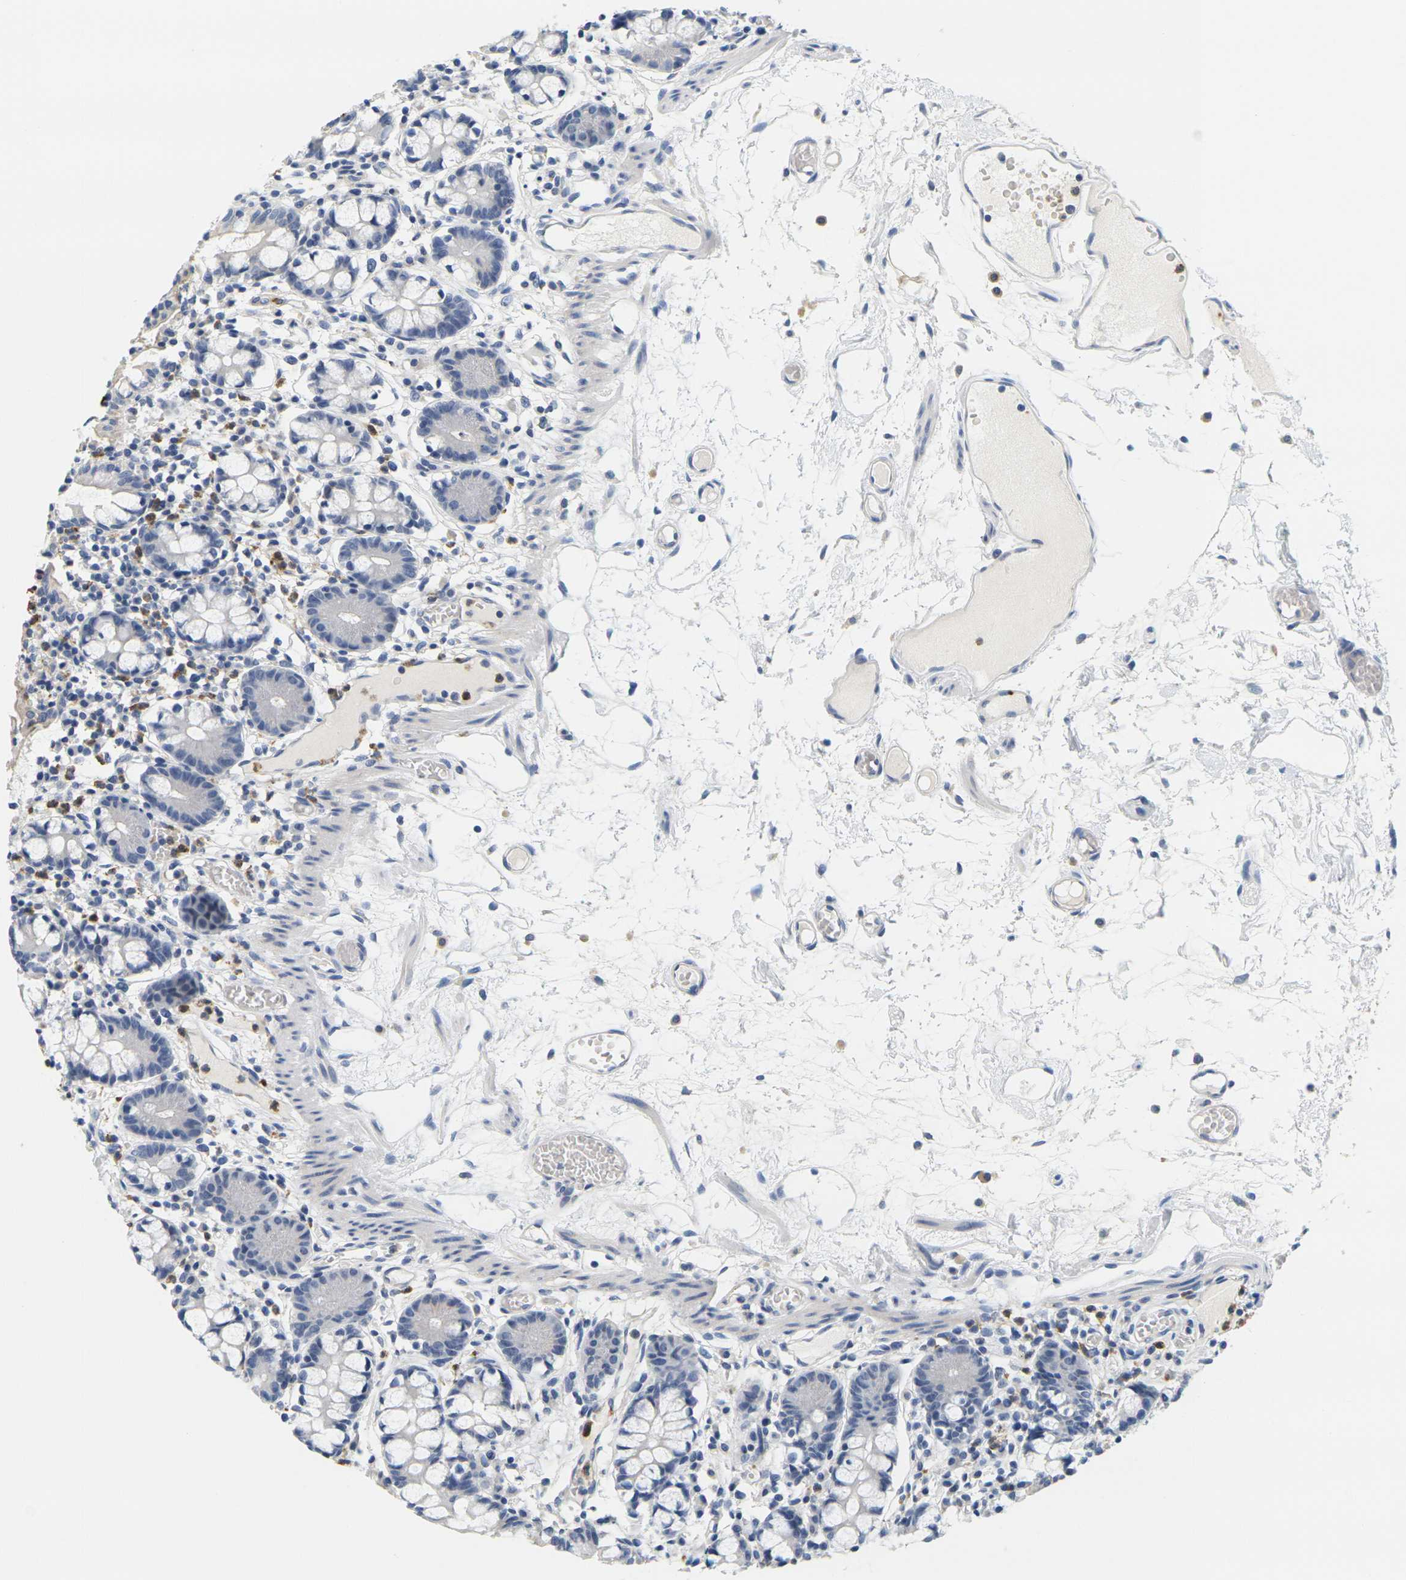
{"staining": {"intensity": "weak", "quantity": "25%-75%", "location": "cytoplasmic/membranous"}, "tissue": "small intestine", "cell_type": "Glandular cells", "image_type": "normal", "snomed": [{"axis": "morphology", "description": "Normal tissue, NOS"}, {"axis": "morphology", "description": "Cystadenocarcinoma, serous, Metastatic site"}, {"axis": "topography", "description": "Small intestine"}], "caption": "Protein expression analysis of normal human small intestine reveals weak cytoplasmic/membranous positivity in approximately 25%-75% of glandular cells.", "gene": "KLK5", "patient": {"sex": "female", "age": 61}}